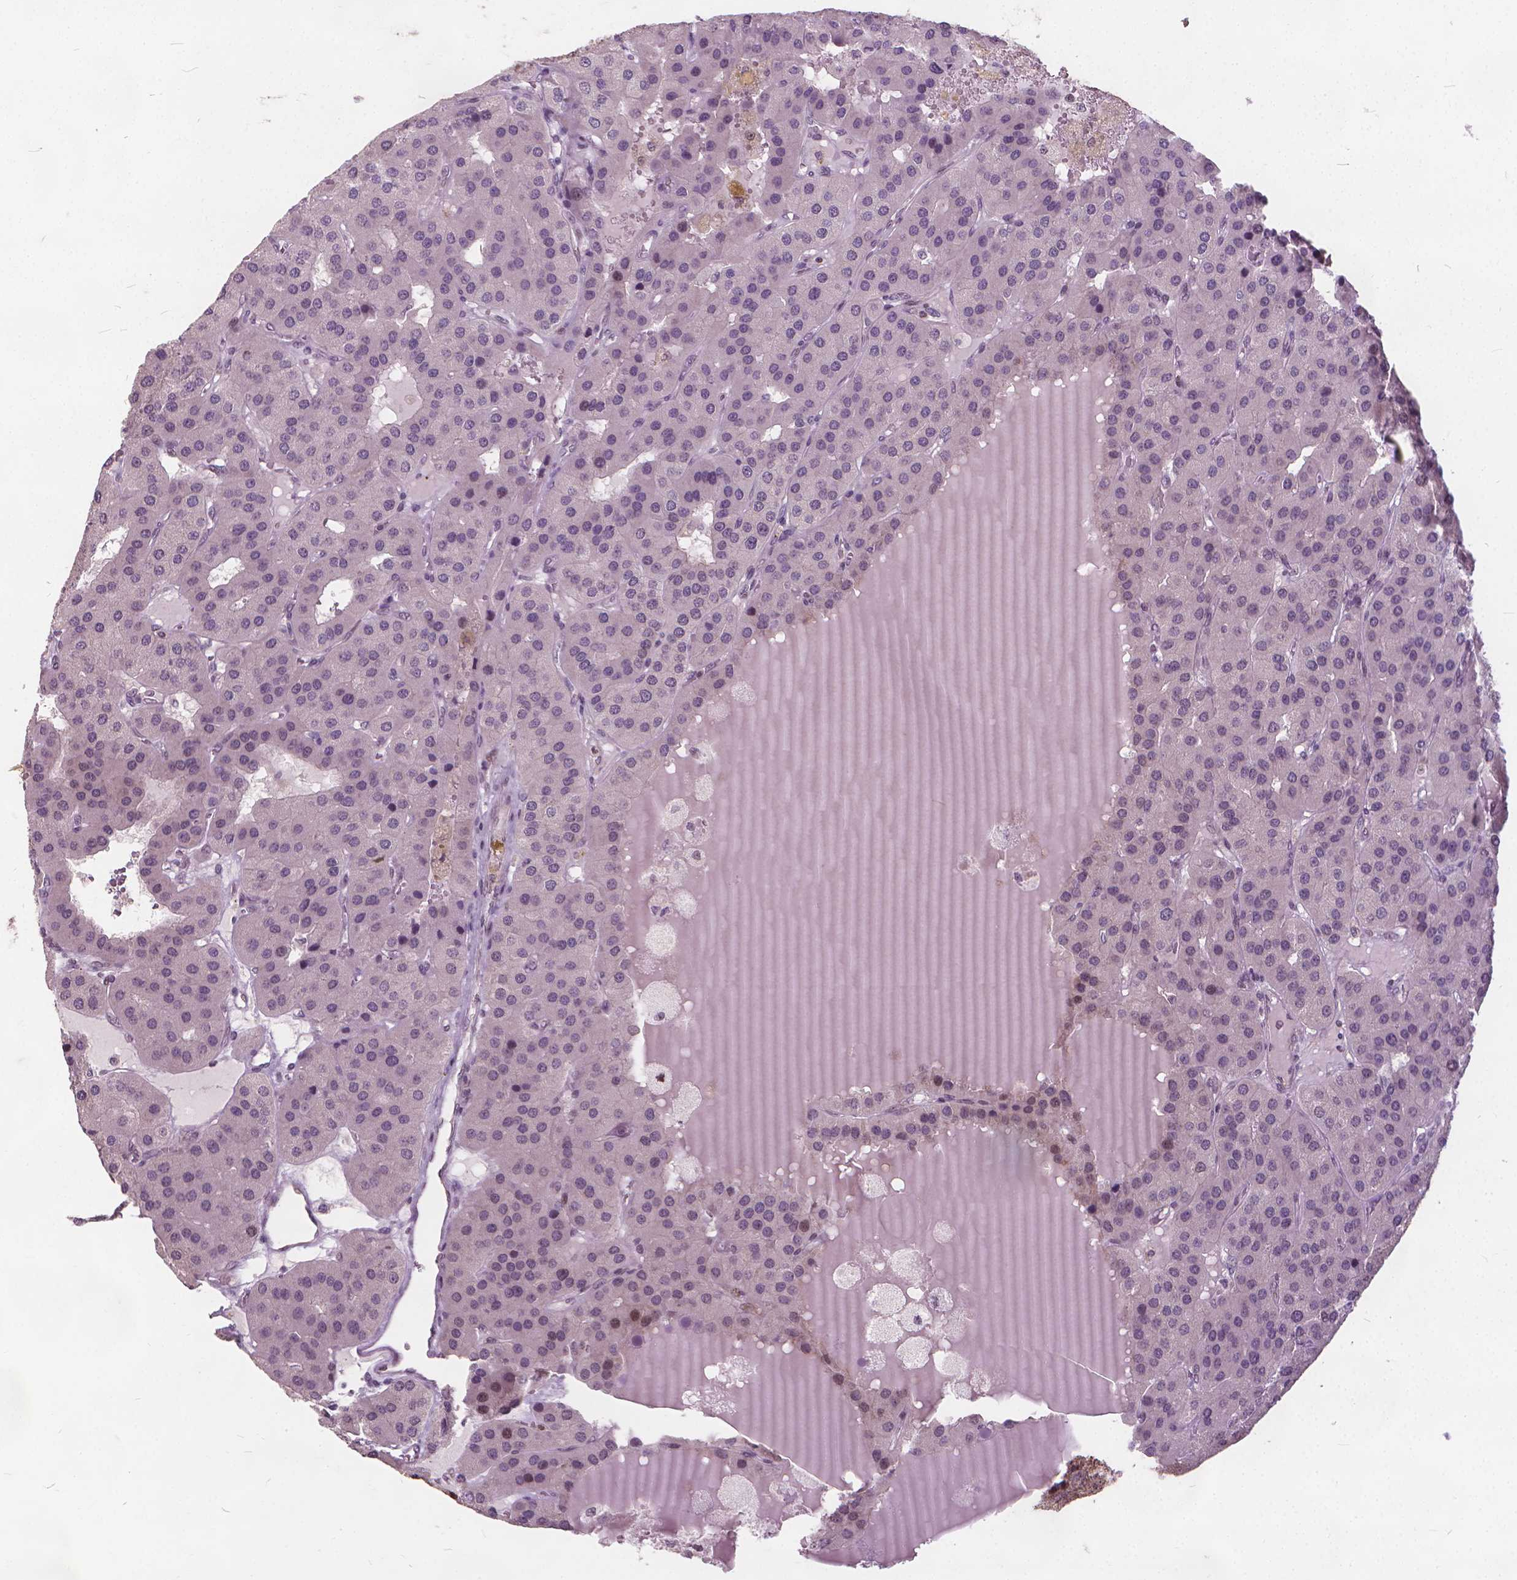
{"staining": {"intensity": "negative", "quantity": "none", "location": "none"}, "tissue": "parathyroid gland", "cell_type": "Glandular cells", "image_type": "normal", "snomed": [{"axis": "morphology", "description": "Normal tissue, NOS"}, {"axis": "morphology", "description": "Adenoma, NOS"}, {"axis": "topography", "description": "Parathyroid gland"}], "caption": "Immunohistochemistry (IHC) histopathology image of normal human parathyroid gland stained for a protein (brown), which reveals no staining in glandular cells.", "gene": "STAT5B", "patient": {"sex": "female", "age": 86}}